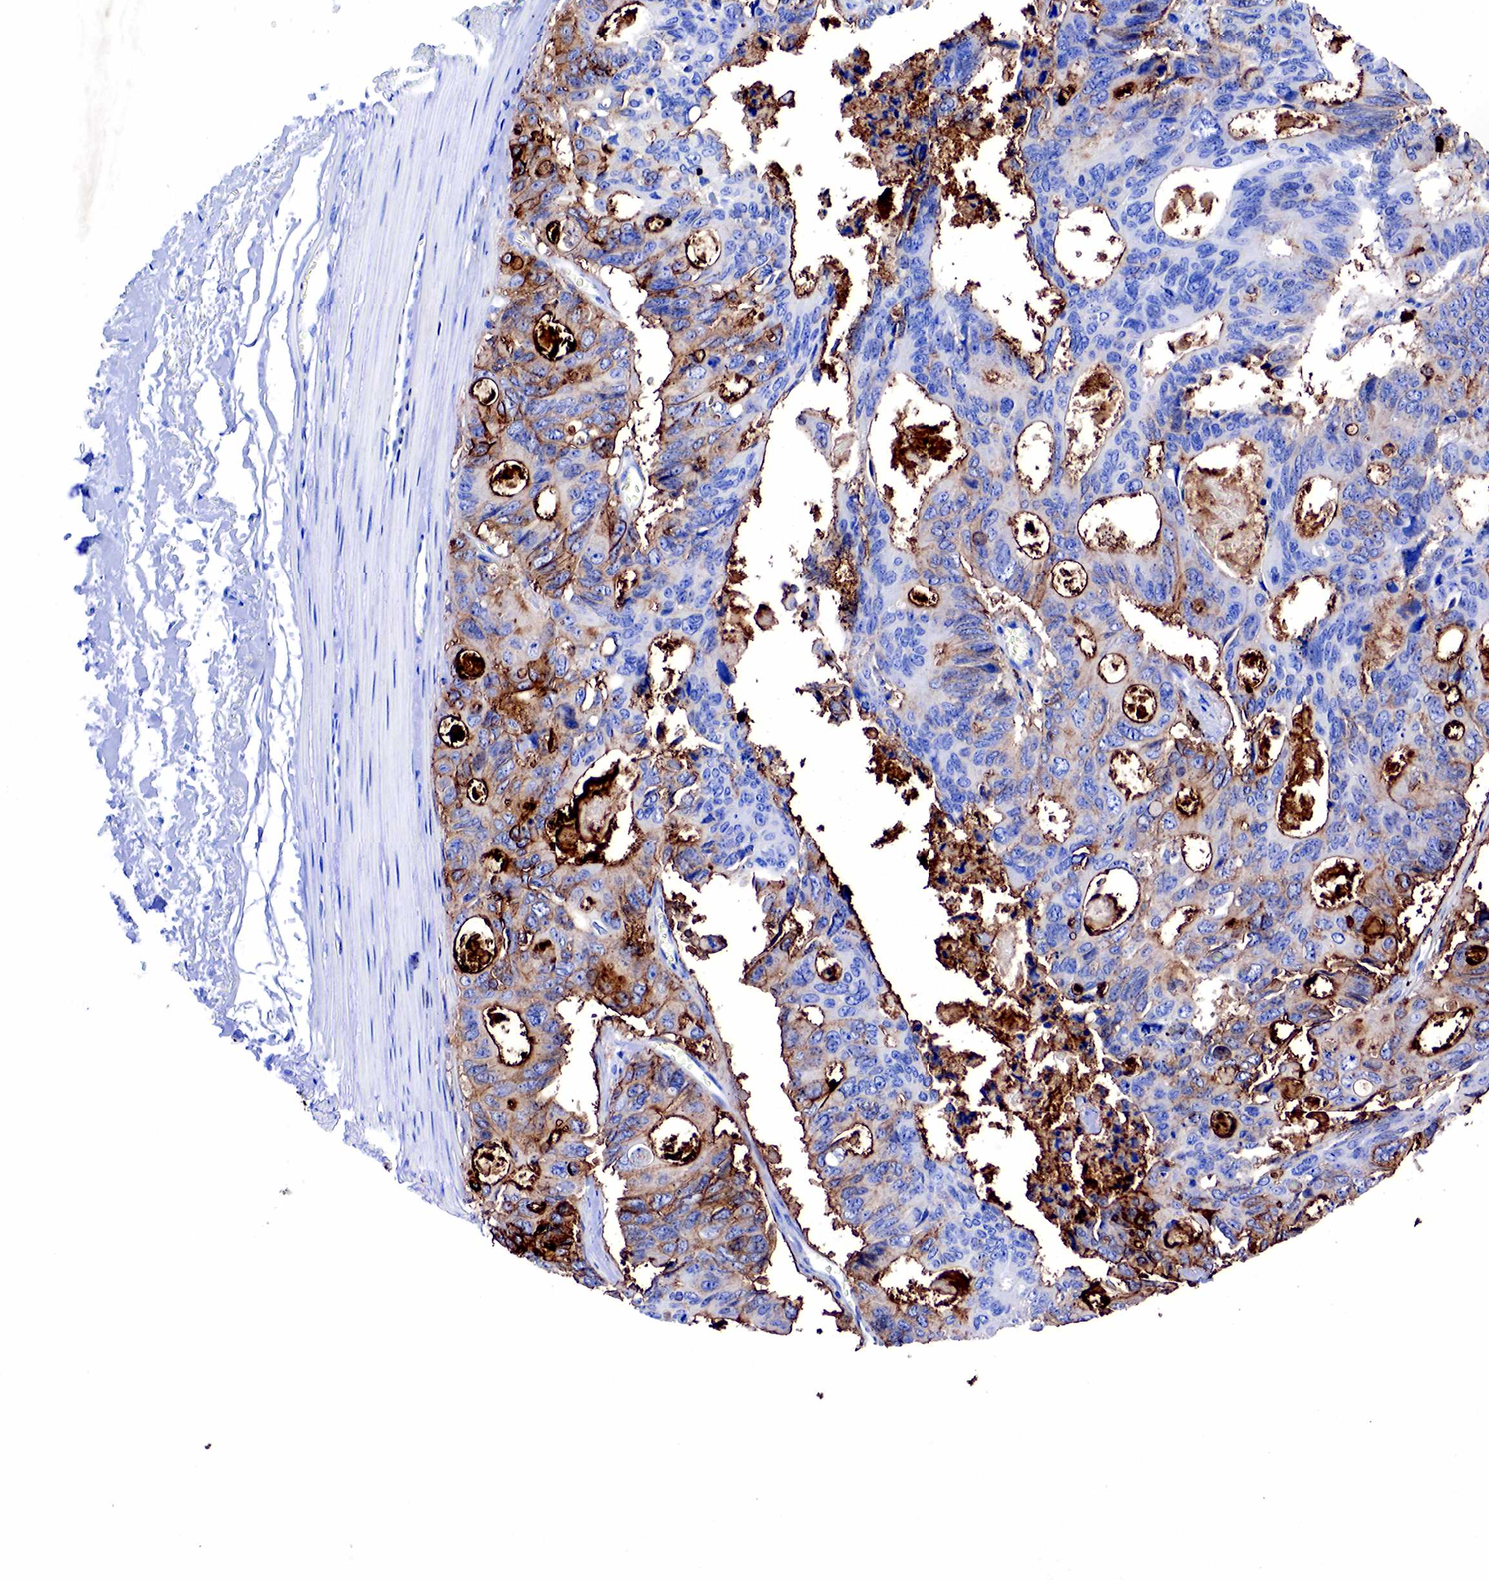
{"staining": {"intensity": "weak", "quantity": "25%-75%", "location": "cytoplasmic/membranous"}, "tissue": "colorectal cancer", "cell_type": "Tumor cells", "image_type": "cancer", "snomed": [{"axis": "morphology", "description": "Adenocarcinoma, NOS"}, {"axis": "topography", "description": "Rectum"}], "caption": "Immunohistochemistry histopathology image of colorectal cancer stained for a protein (brown), which shows low levels of weak cytoplasmic/membranous expression in approximately 25%-75% of tumor cells.", "gene": "FUT4", "patient": {"sex": "male", "age": 76}}